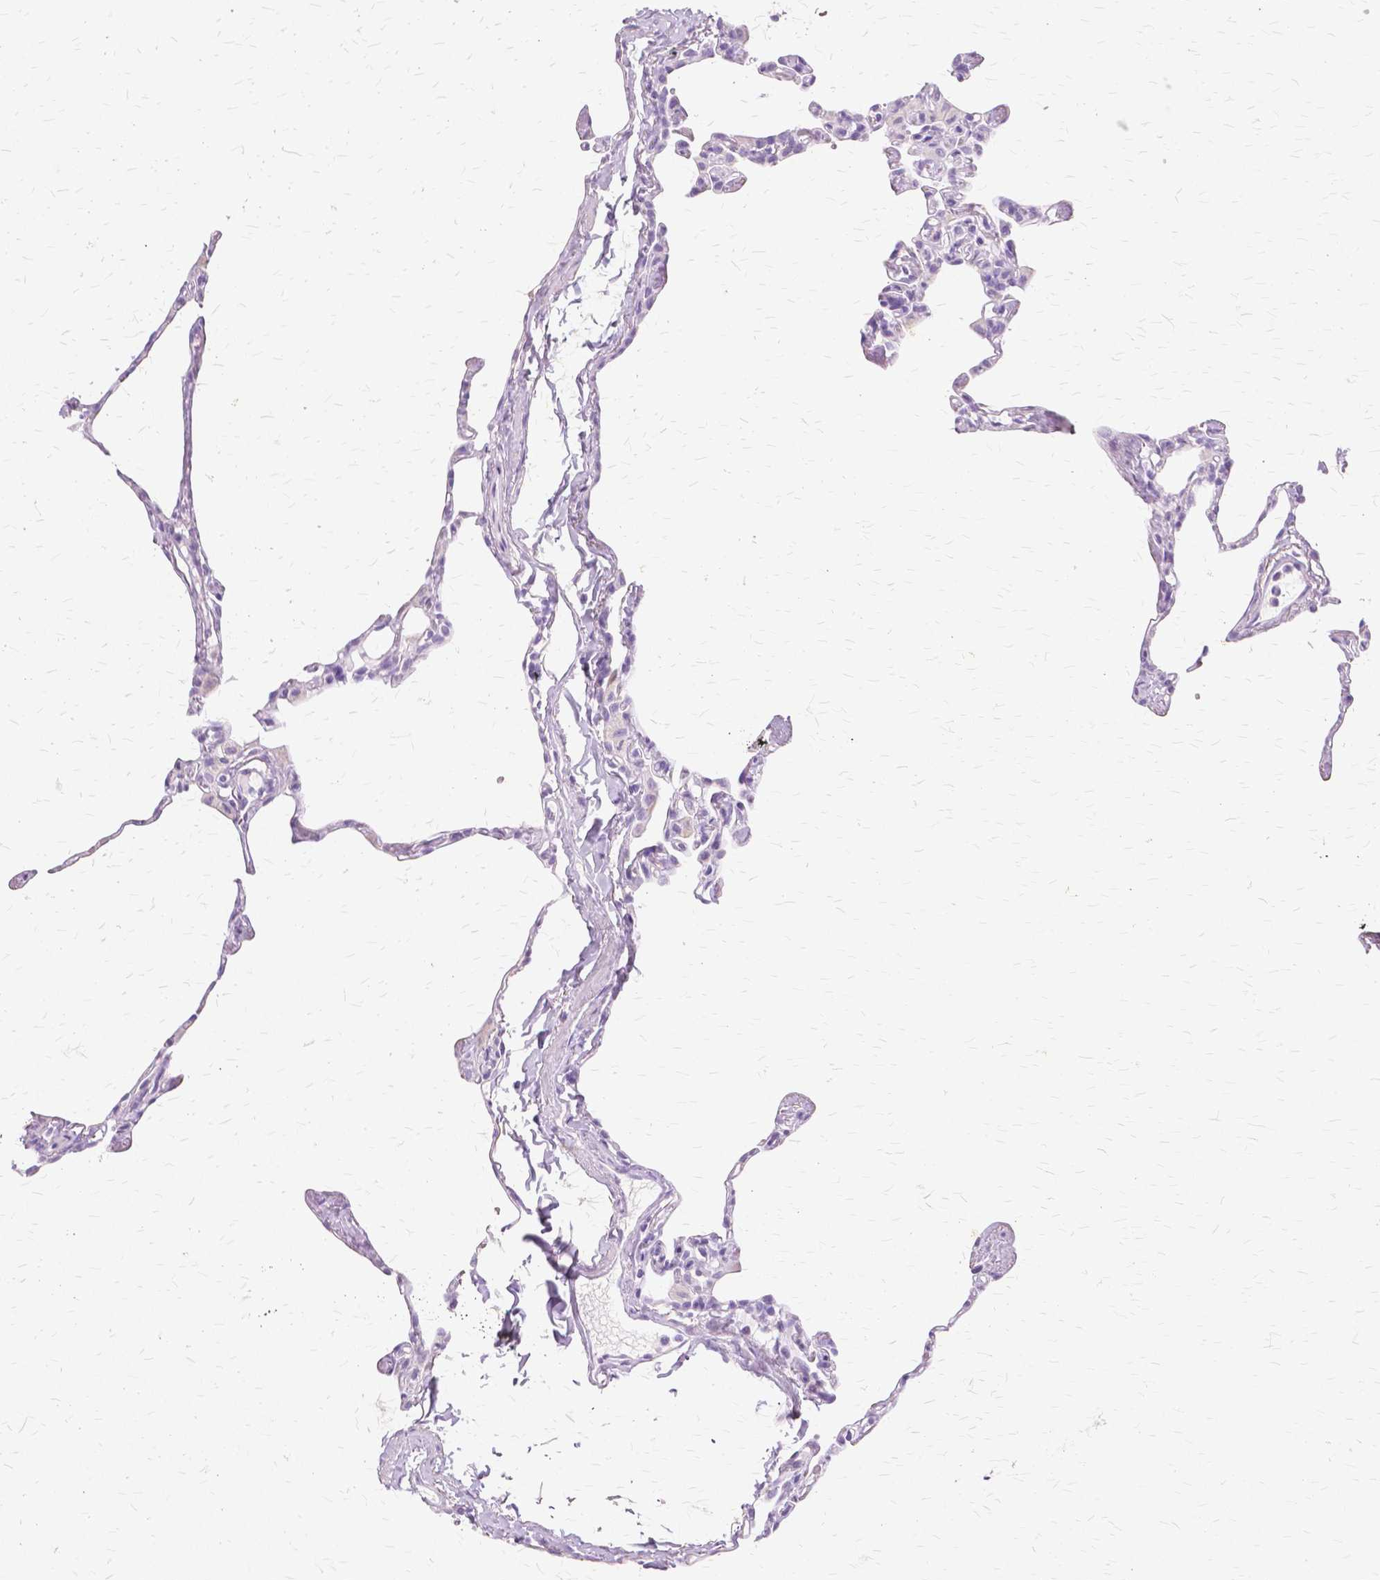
{"staining": {"intensity": "negative", "quantity": "none", "location": "none"}, "tissue": "lung", "cell_type": "Alveolar cells", "image_type": "normal", "snomed": [{"axis": "morphology", "description": "Normal tissue, NOS"}, {"axis": "topography", "description": "Lung"}], "caption": "Image shows no significant protein staining in alveolar cells of unremarkable lung.", "gene": "TGM1", "patient": {"sex": "male", "age": 65}}